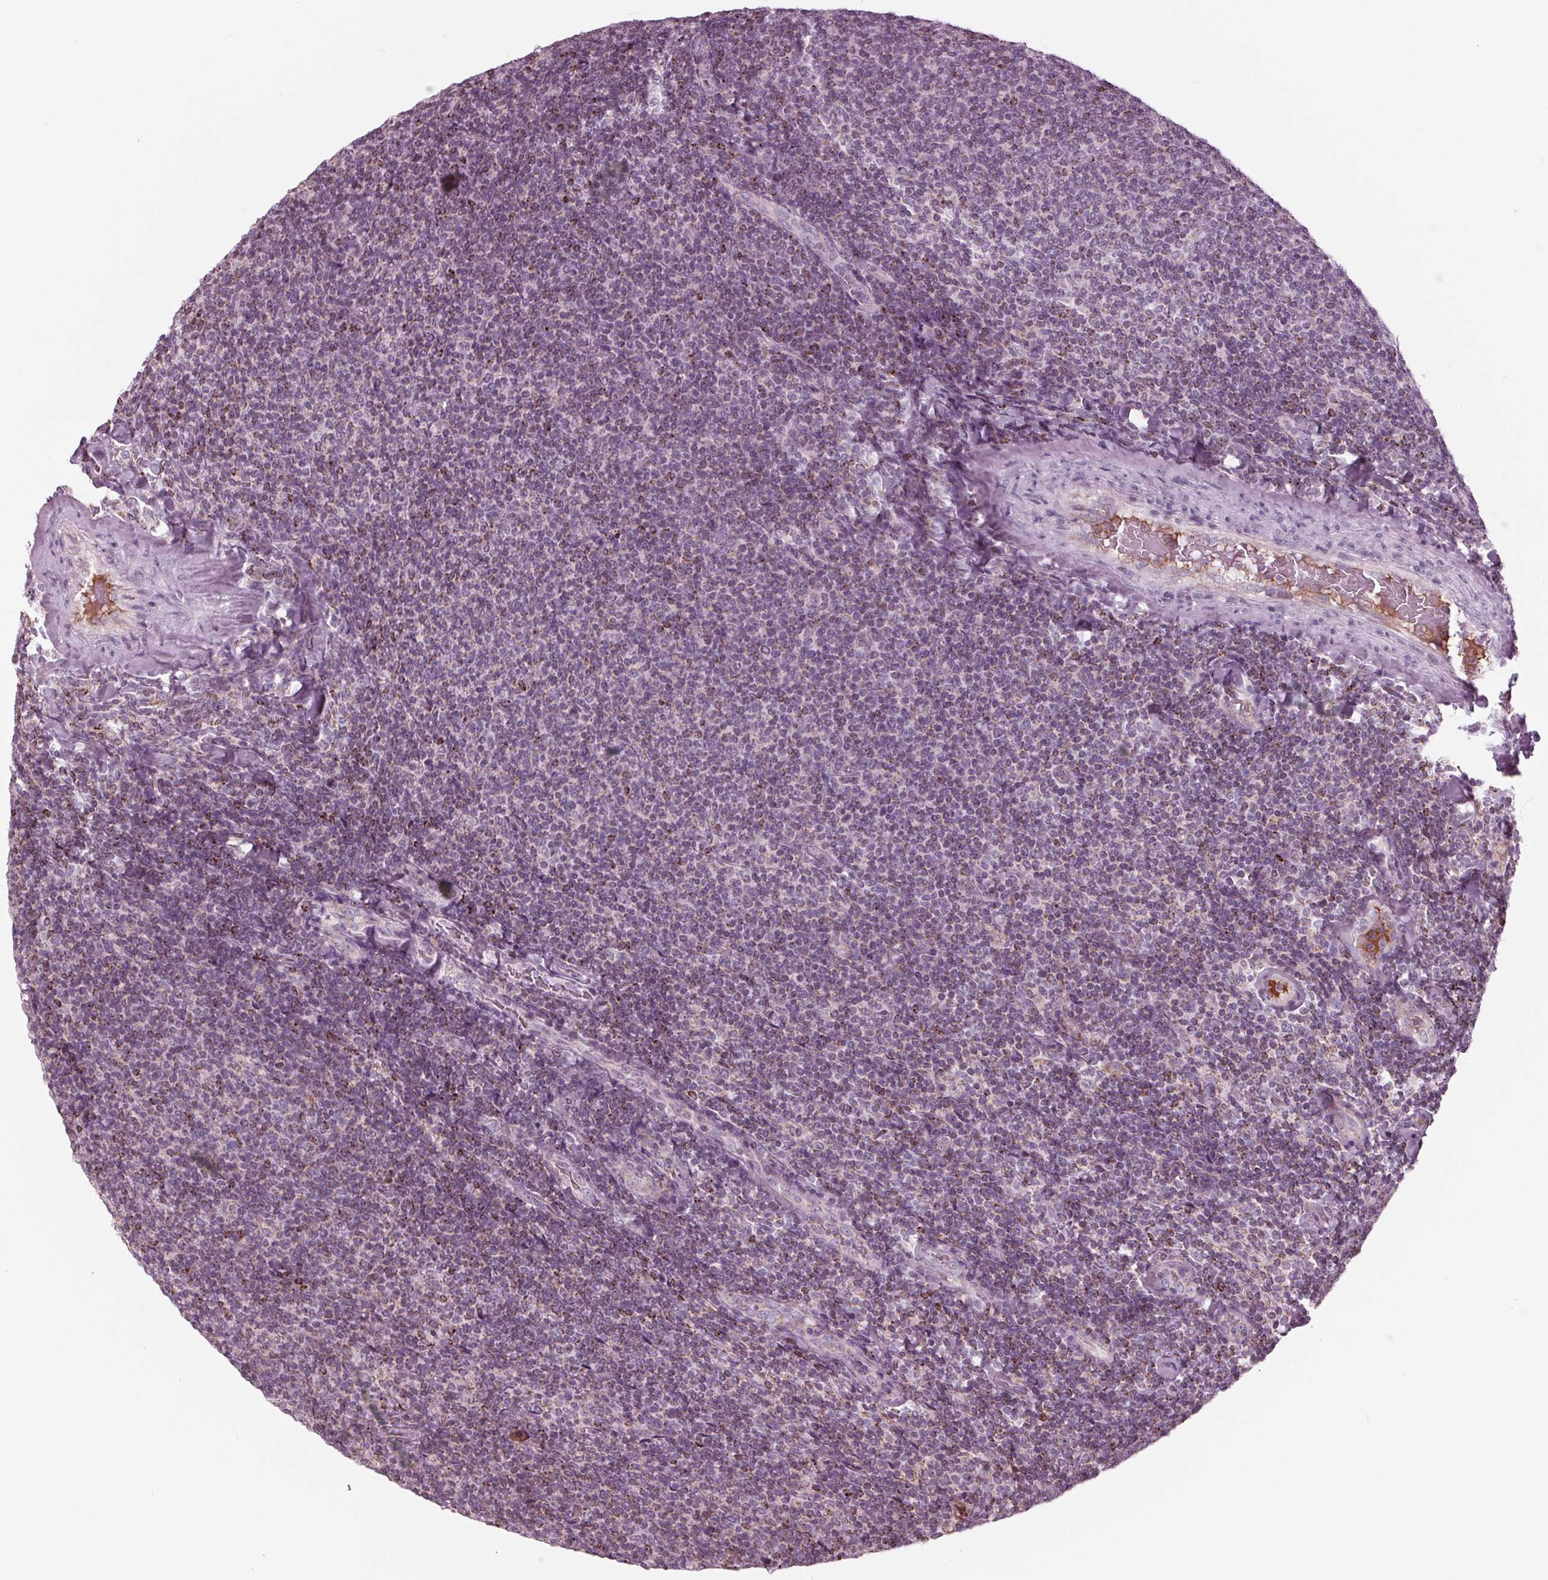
{"staining": {"intensity": "negative", "quantity": "none", "location": "none"}, "tissue": "lymphoma", "cell_type": "Tumor cells", "image_type": "cancer", "snomed": [{"axis": "morphology", "description": "Malignant lymphoma, non-Hodgkin's type, Low grade"}, {"axis": "topography", "description": "Lymph node"}], "caption": "IHC histopathology image of lymphoma stained for a protein (brown), which displays no expression in tumor cells.", "gene": "CLN6", "patient": {"sex": "male", "age": 52}}